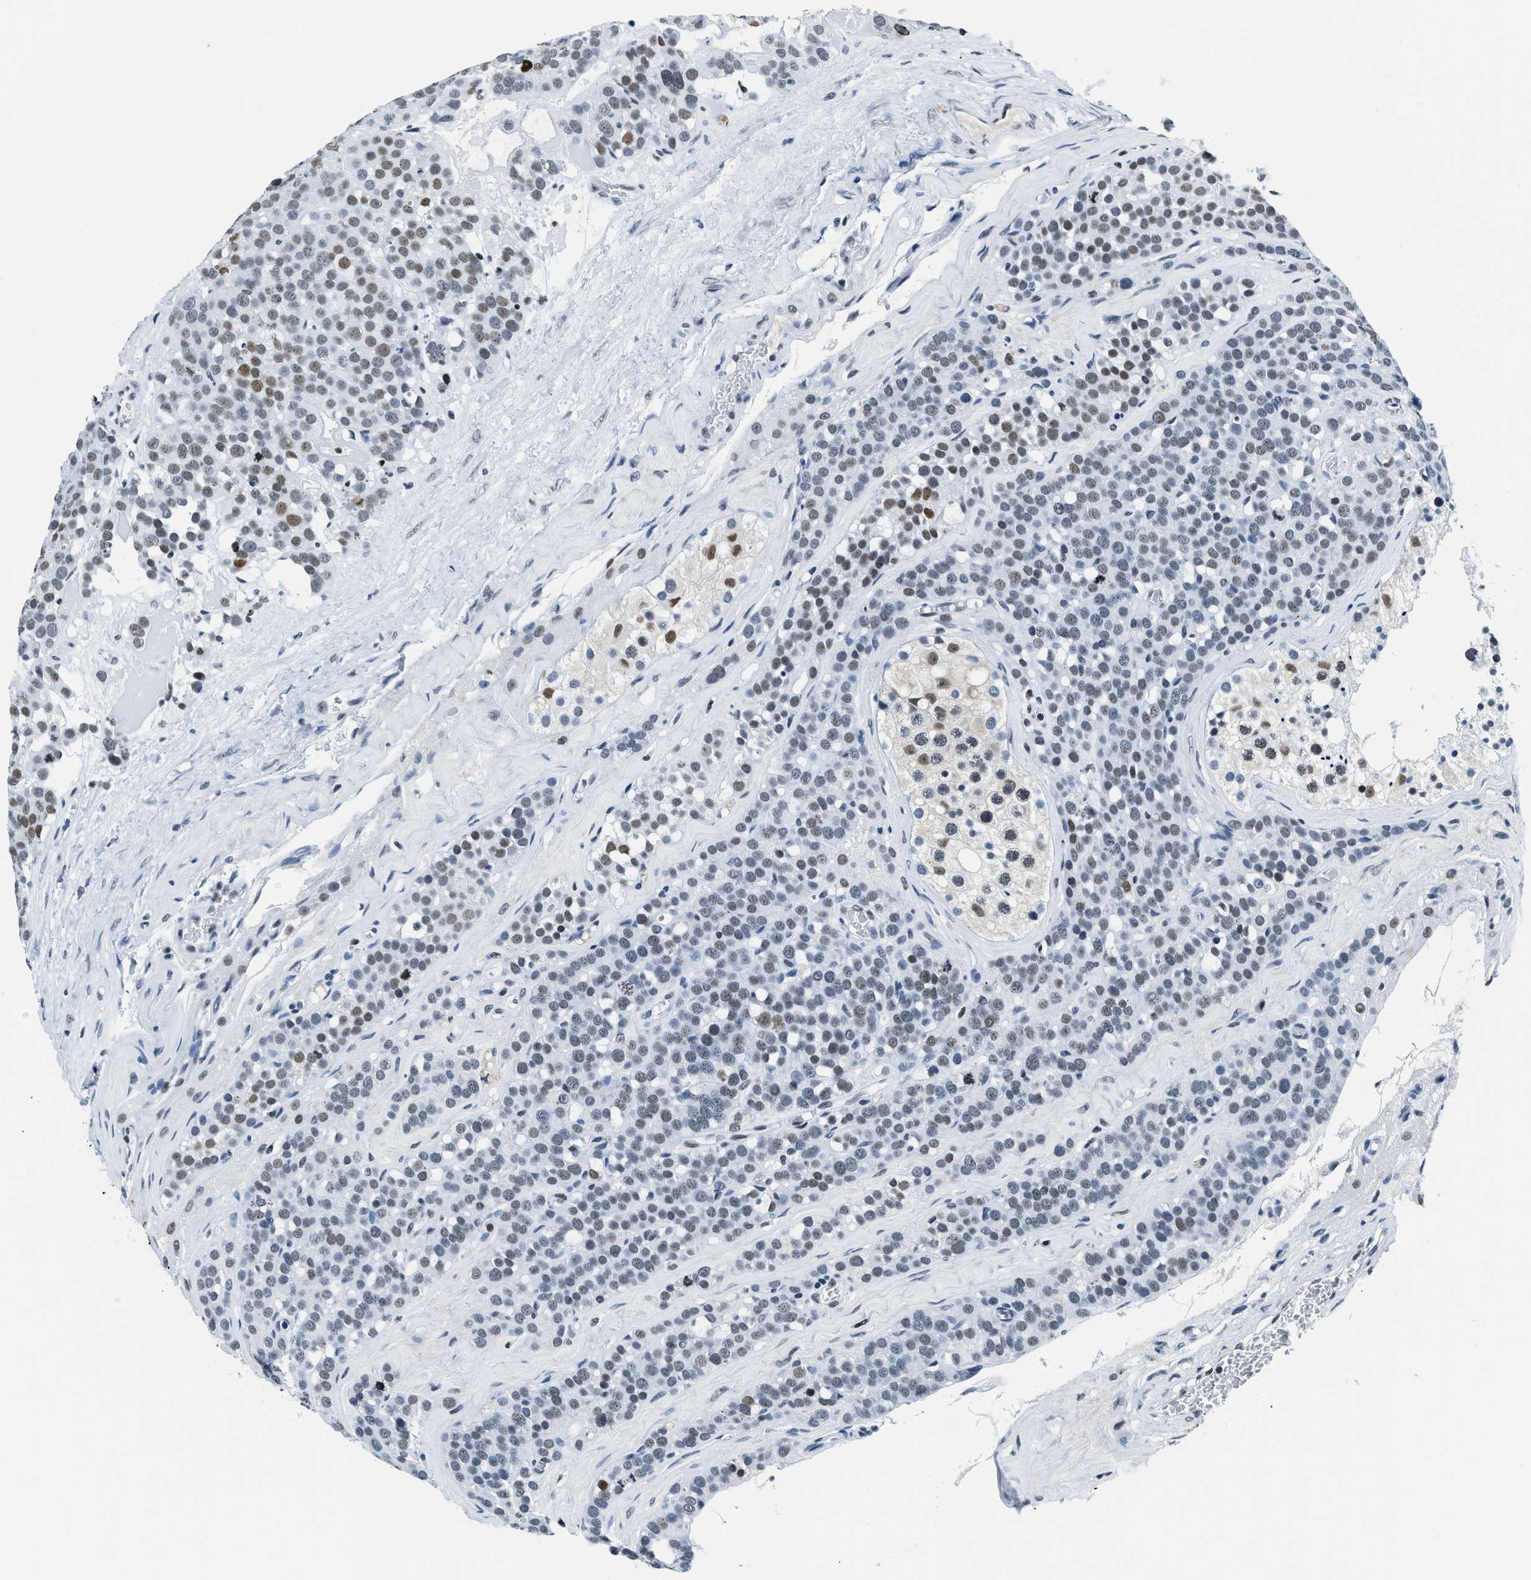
{"staining": {"intensity": "weak", "quantity": "<25%", "location": "nuclear"}, "tissue": "testis cancer", "cell_type": "Tumor cells", "image_type": "cancer", "snomed": [{"axis": "morphology", "description": "Seminoma, NOS"}, {"axis": "topography", "description": "Testis"}], "caption": "A high-resolution image shows IHC staining of seminoma (testis), which shows no significant expression in tumor cells.", "gene": "TOP1", "patient": {"sex": "male", "age": 71}}